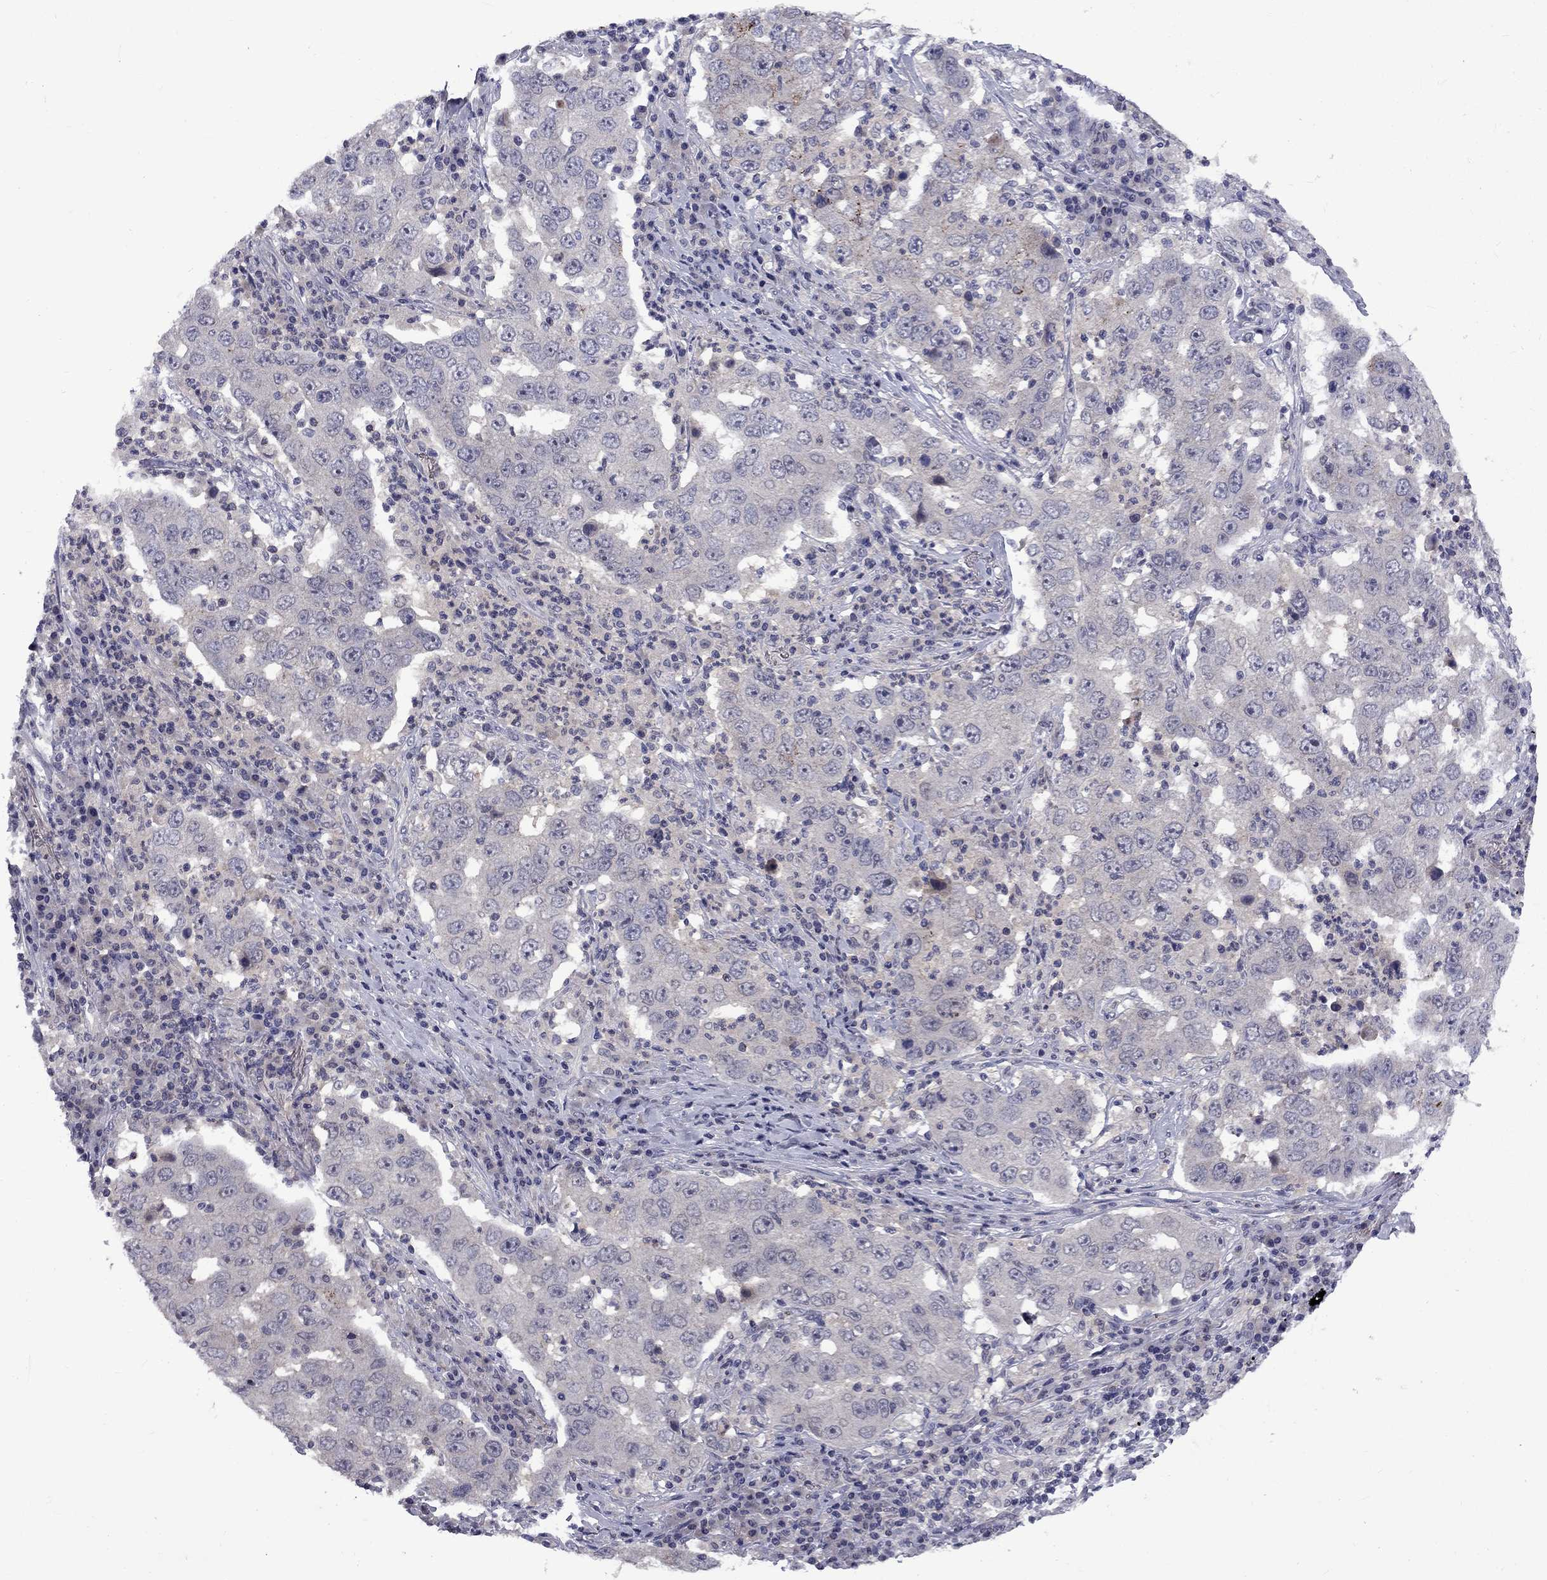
{"staining": {"intensity": "negative", "quantity": "none", "location": "none"}, "tissue": "lung cancer", "cell_type": "Tumor cells", "image_type": "cancer", "snomed": [{"axis": "morphology", "description": "Adenocarcinoma, NOS"}, {"axis": "topography", "description": "Lung"}], "caption": "Human lung adenocarcinoma stained for a protein using immunohistochemistry shows no expression in tumor cells.", "gene": "SNTA1", "patient": {"sex": "male", "age": 73}}